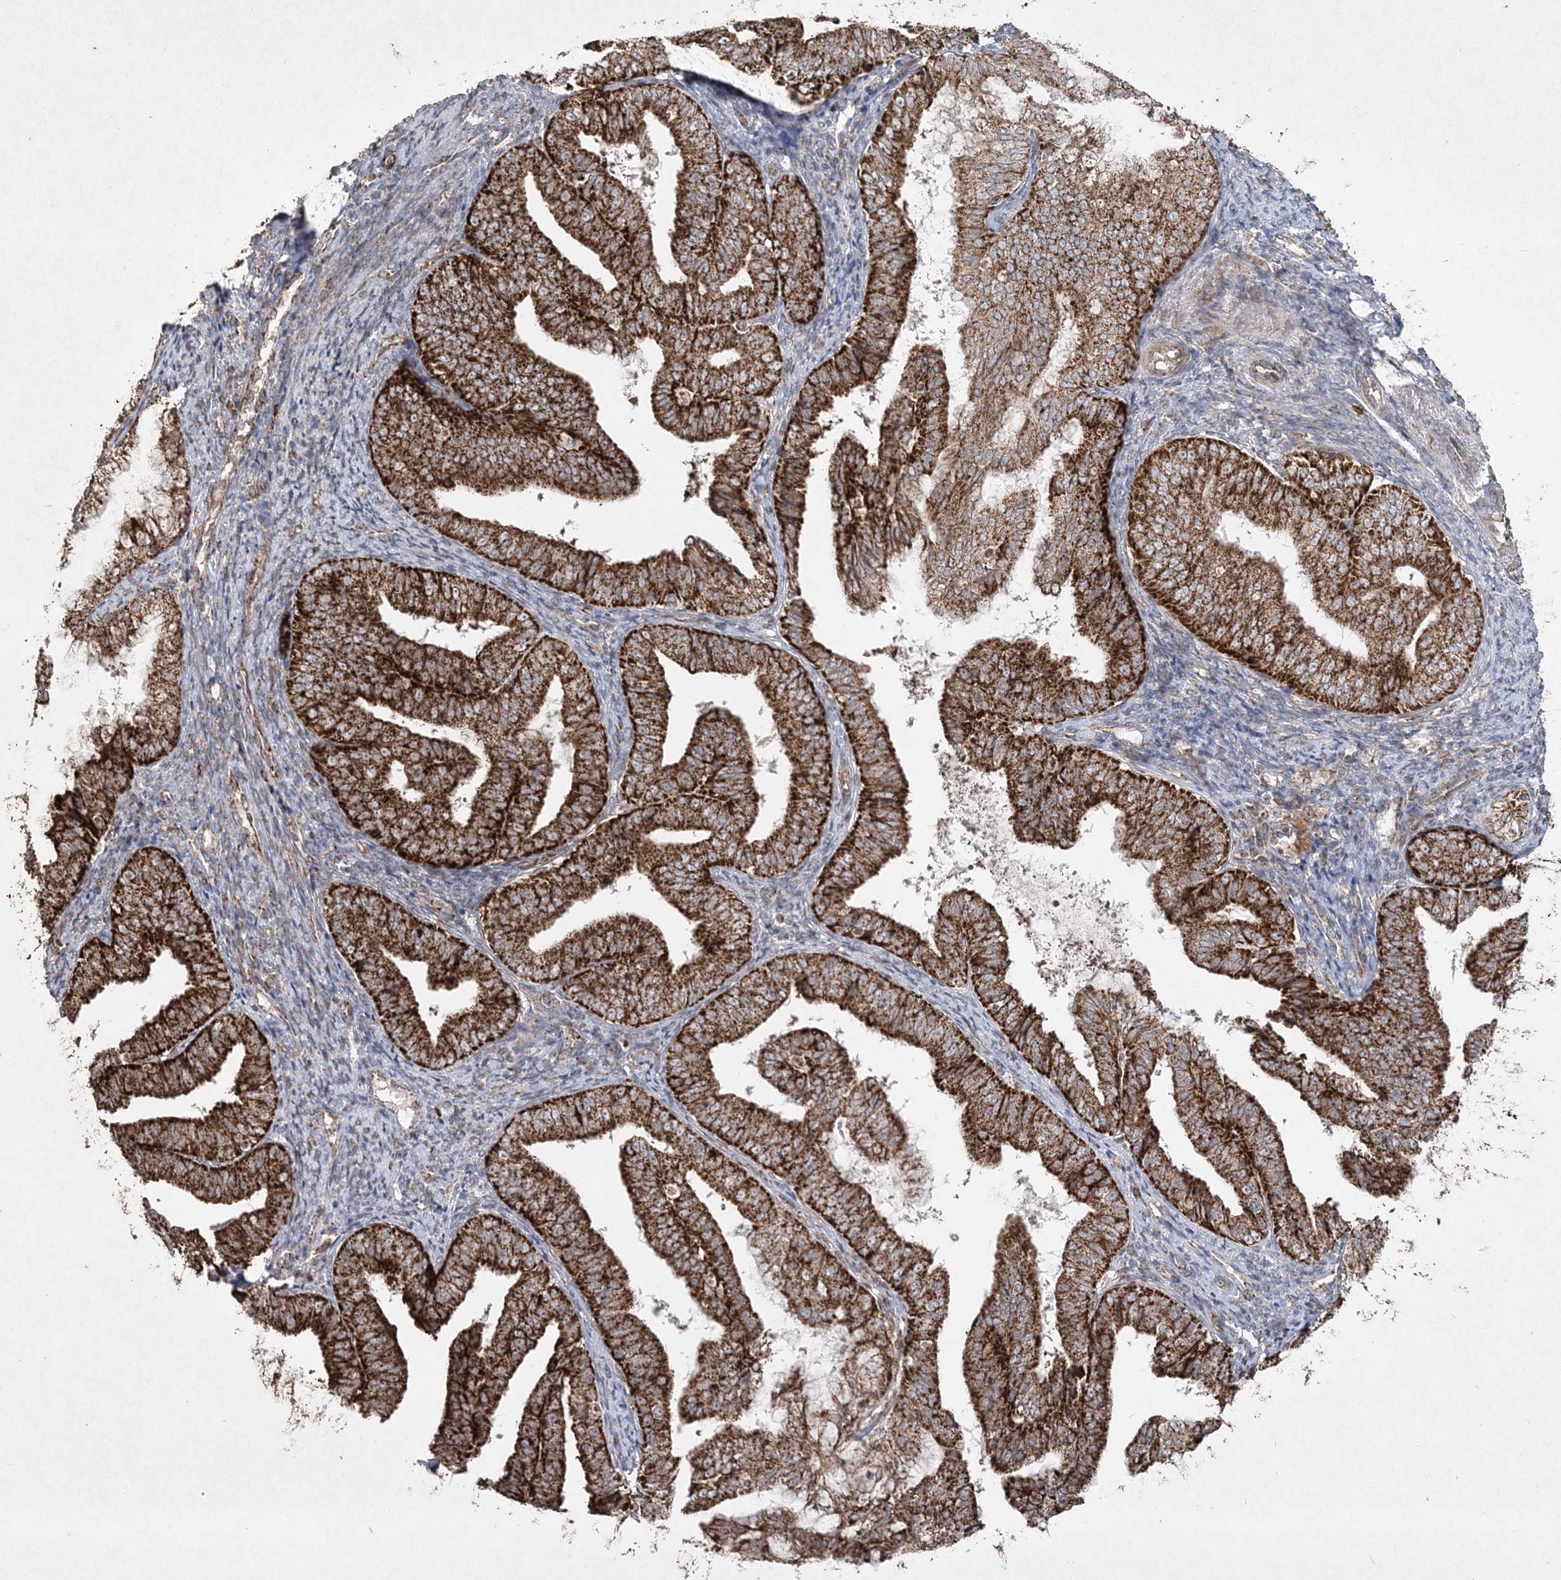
{"staining": {"intensity": "strong", "quantity": ">75%", "location": "cytoplasmic/membranous"}, "tissue": "endometrial cancer", "cell_type": "Tumor cells", "image_type": "cancer", "snomed": [{"axis": "morphology", "description": "Adenocarcinoma, NOS"}, {"axis": "topography", "description": "Endometrium"}], "caption": "IHC of human endometrial adenocarcinoma demonstrates high levels of strong cytoplasmic/membranous expression in about >75% of tumor cells.", "gene": "LRPPRC", "patient": {"sex": "female", "age": 63}}